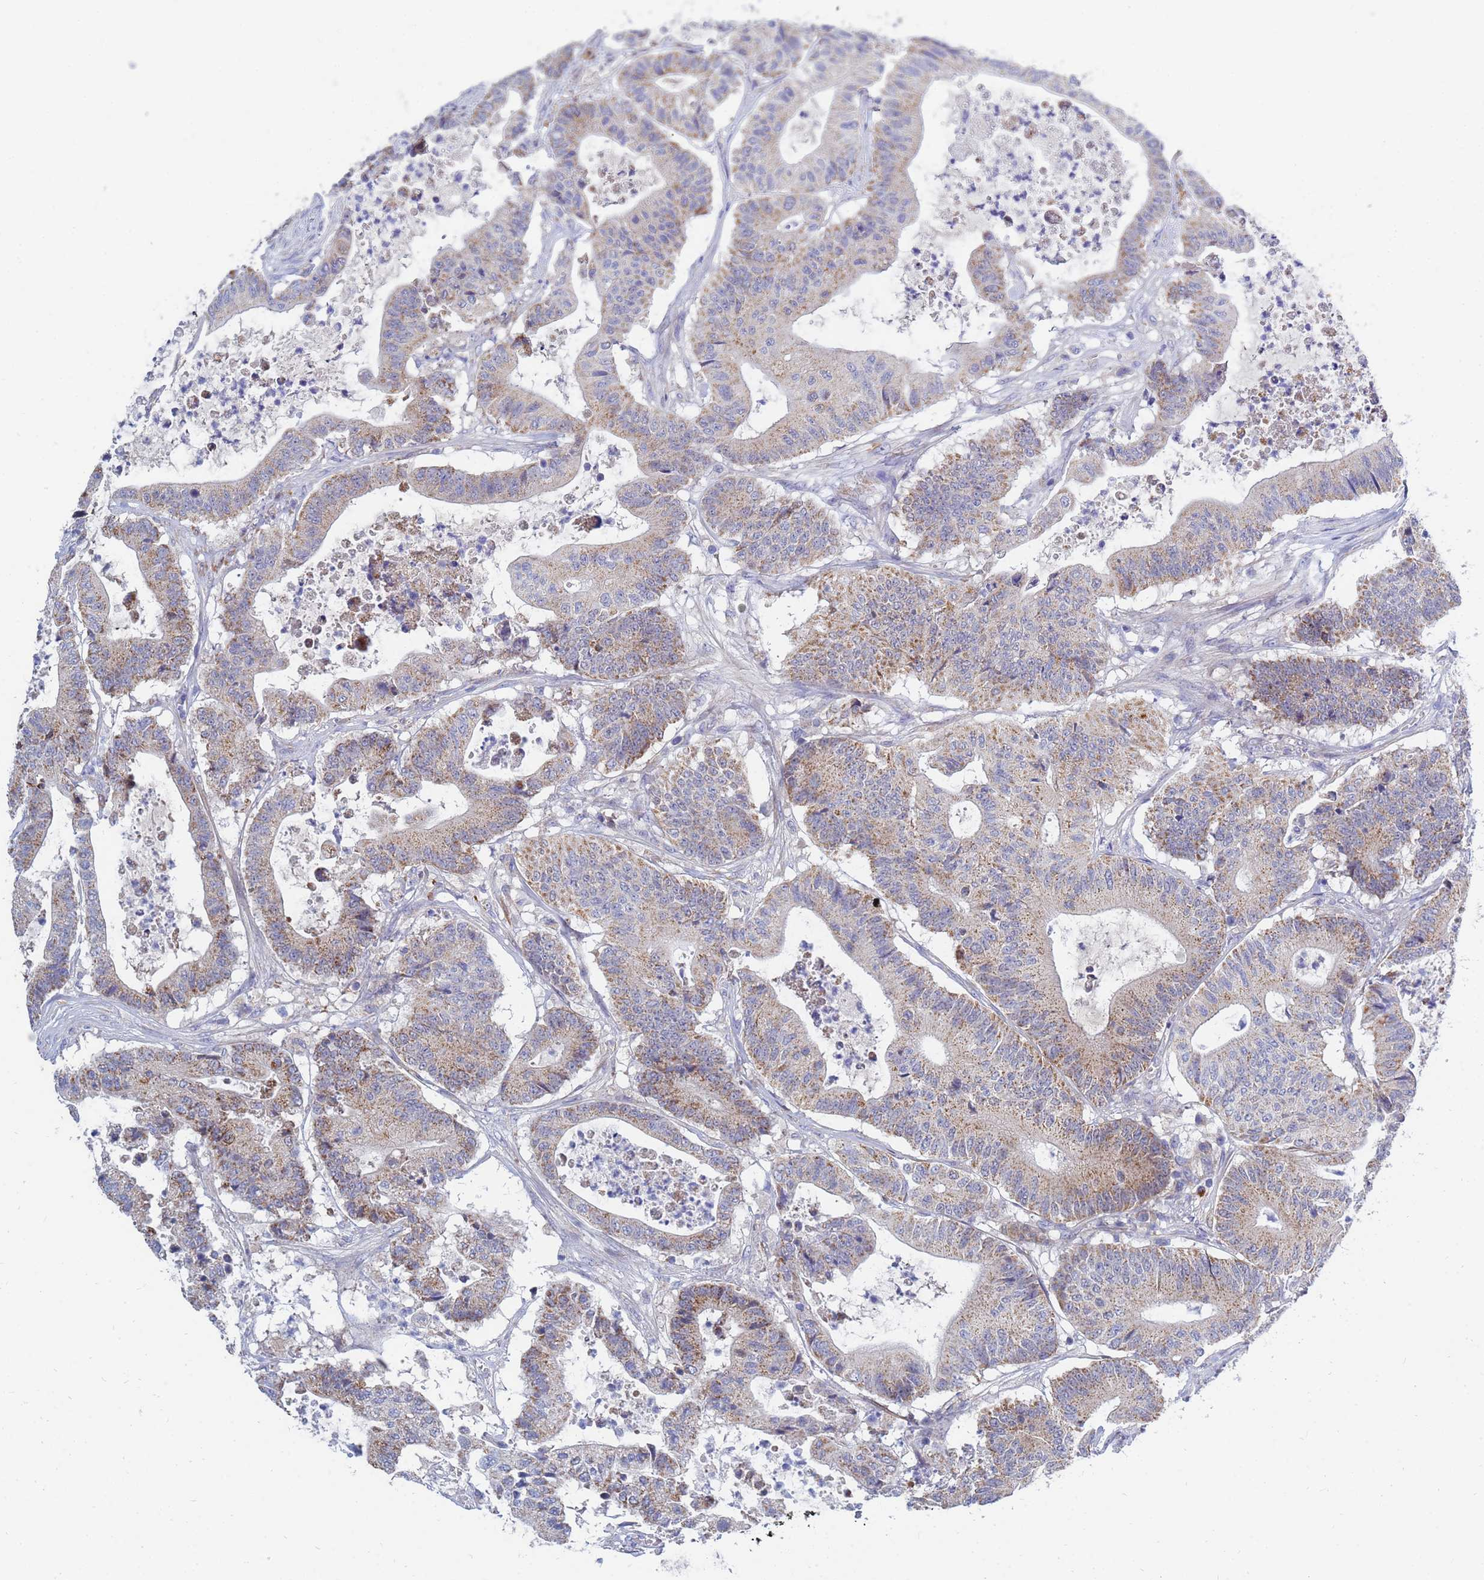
{"staining": {"intensity": "moderate", "quantity": "25%-75%", "location": "cytoplasmic/membranous"}, "tissue": "colorectal cancer", "cell_type": "Tumor cells", "image_type": "cancer", "snomed": [{"axis": "morphology", "description": "Adenocarcinoma, NOS"}, {"axis": "topography", "description": "Colon"}], "caption": "IHC staining of colorectal adenocarcinoma, which demonstrates medium levels of moderate cytoplasmic/membranous positivity in approximately 25%-75% of tumor cells indicating moderate cytoplasmic/membranous protein positivity. The staining was performed using DAB (3,3'-diaminobenzidine) (brown) for protein detection and nuclei were counterstained in hematoxylin (blue).", "gene": "SDR39U1", "patient": {"sex": "female", "age": 84}}